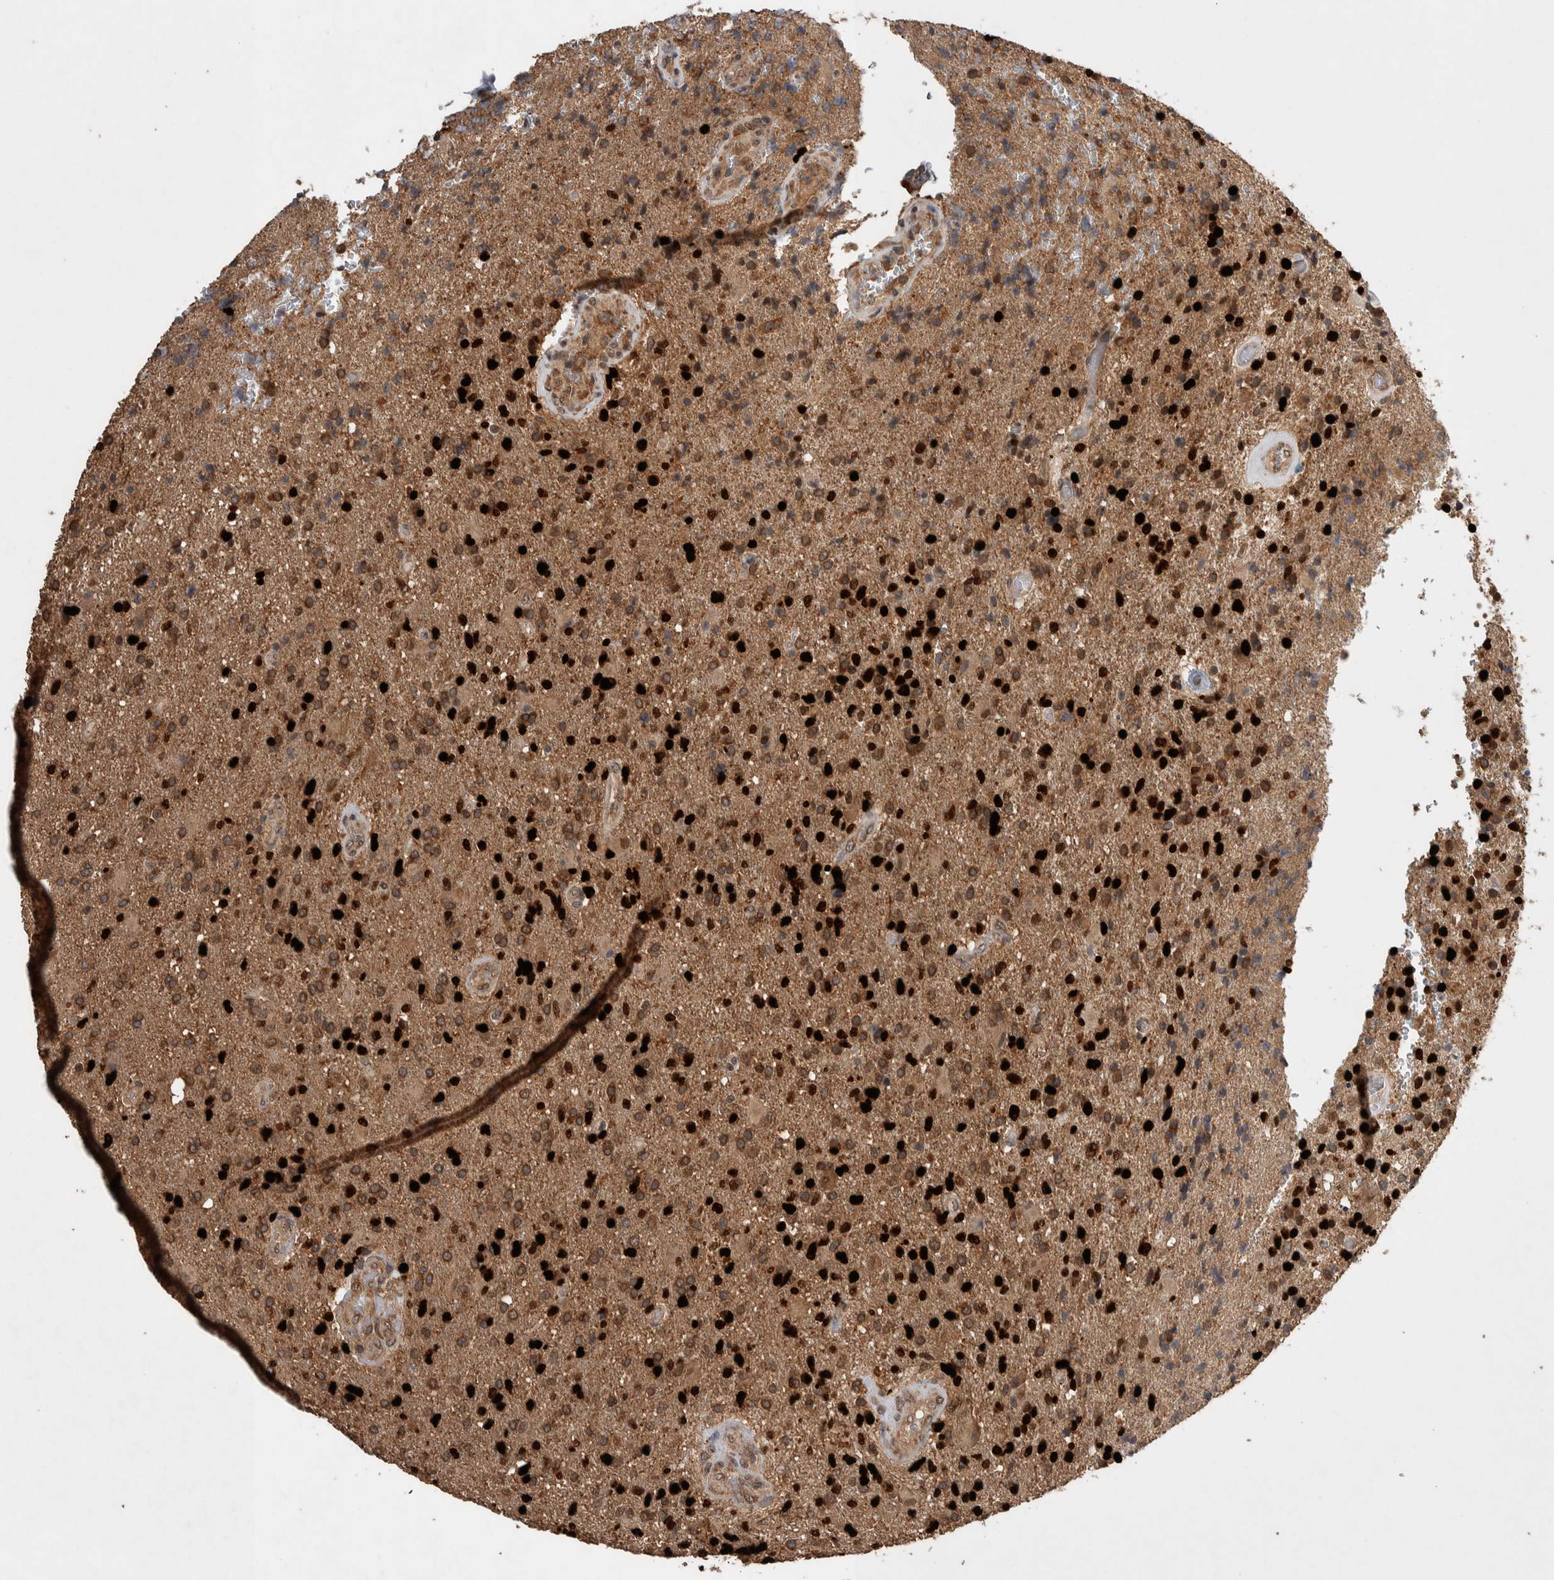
{"staining": {"intensity": "moderate", "quantity": ">75%", "location": "cytoplasmic/membranous"}, "tissue": "glioma", "cell_type": "Tumor cells", "image_type": "cancer", "snomed": [{"axis": "morphology", "description": "Glioma, malignant, High grade"}, {"axis": "topography", "description": "Brain"}], "caption": "Moderate cytoplasmic/membranous protein positivity is identified in approximately >75% of tumor cells in malignant high-grade glioma. Using DAB (brown) and hematoxylin (blue) stains, captured at high magnification using brightfield microscopy.", "gene": "DVL2", "patient": {"sex": "male", "age": 72}}